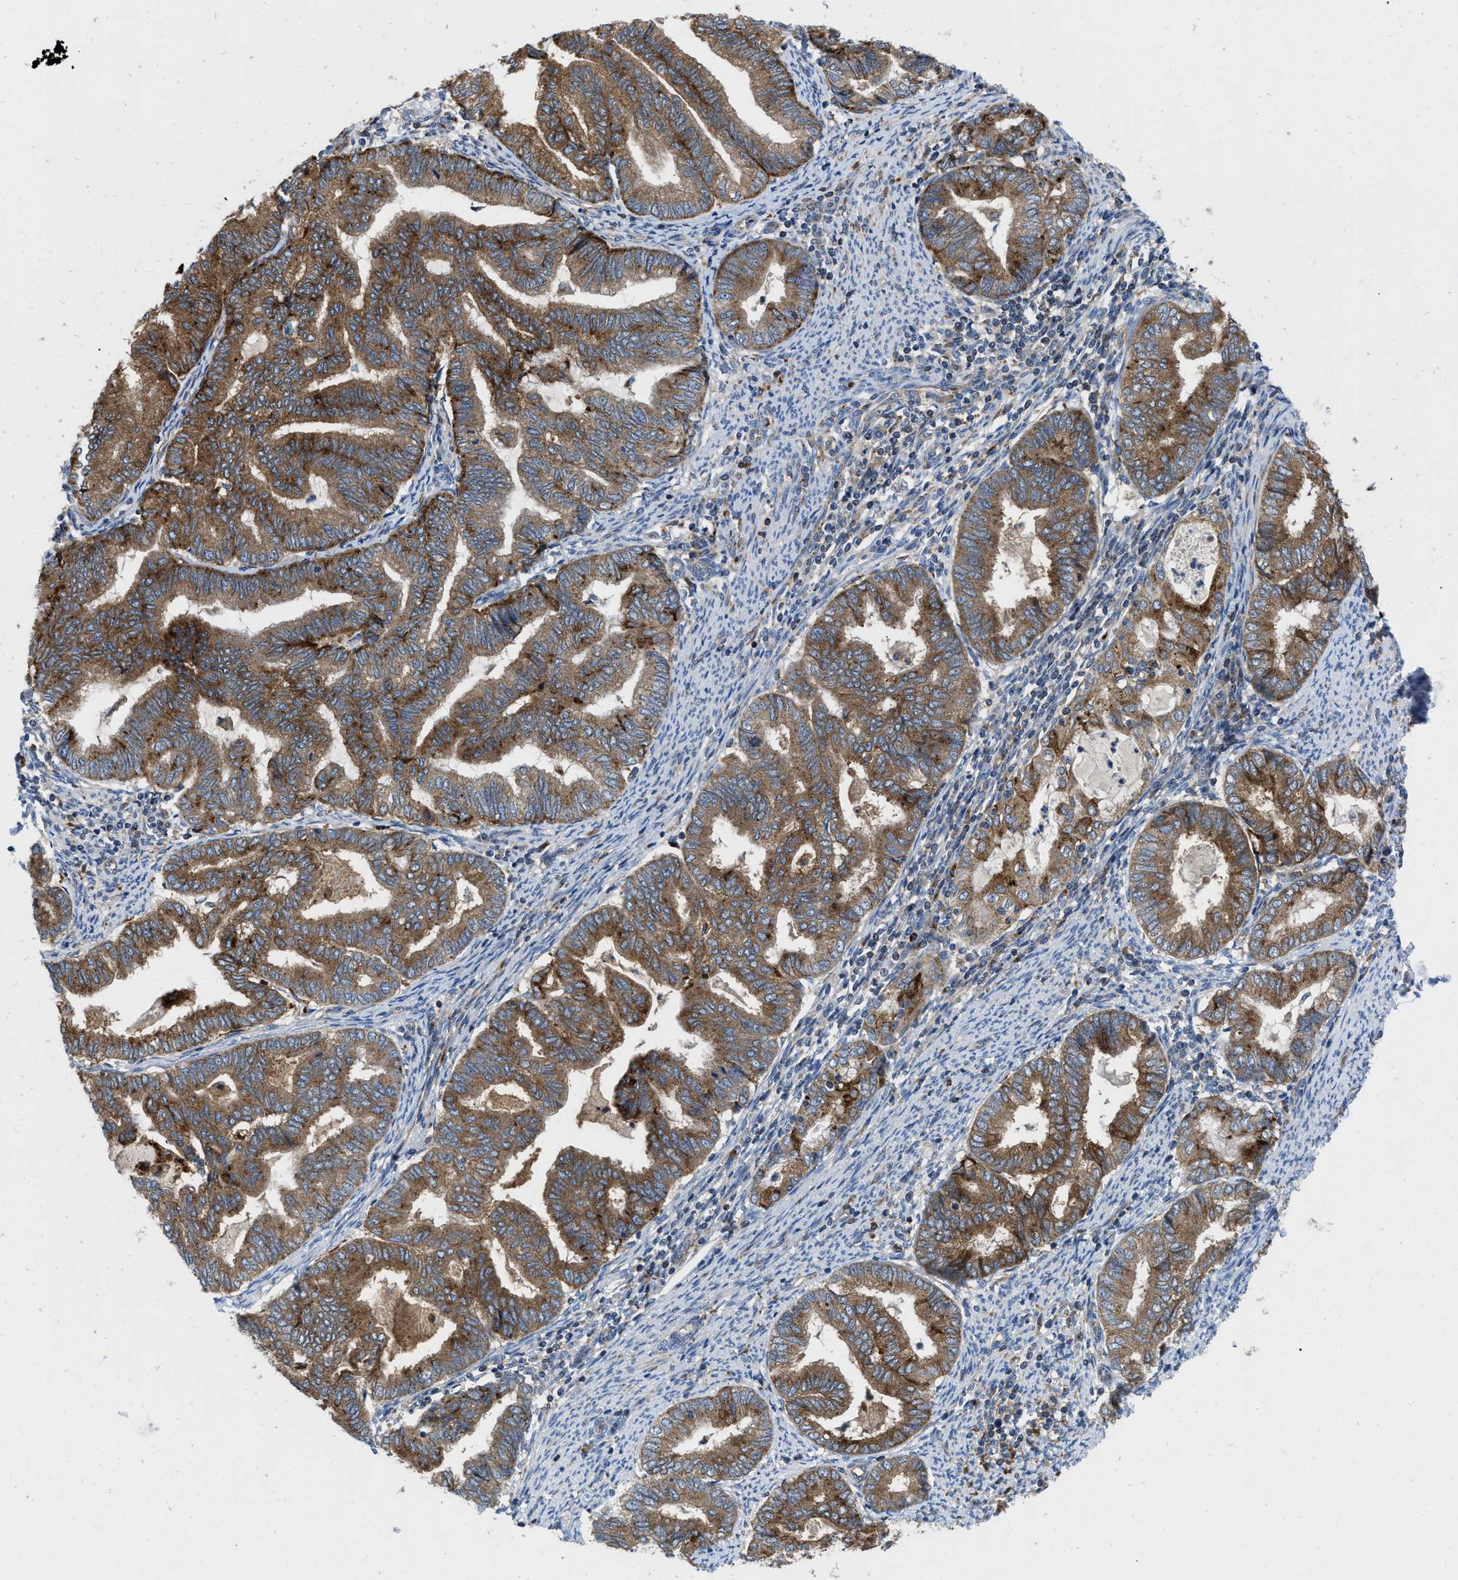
{"staining": {"intensity": "moderate", "quantity": ">75%", "location": "cytoplasmic/membranous"}, "tissue": "endometrial cancer", "cell_type": "Tumor cells", "image_type": "cancer", "snomed": [{"axis": "morphology", "description": "Adenocarcinoma, NOS"}, {"axis": "topography", "description": "Endometrium"}], "caption": "Endometrial adenocarcinoma was stained to show a protein in brown. There is medium levels of moderate cytoplasmic/membranous expression in approximately >75% of tumor cells.", "gene": "ENPP4", "patient": {"sex": "female", "age": 79}}